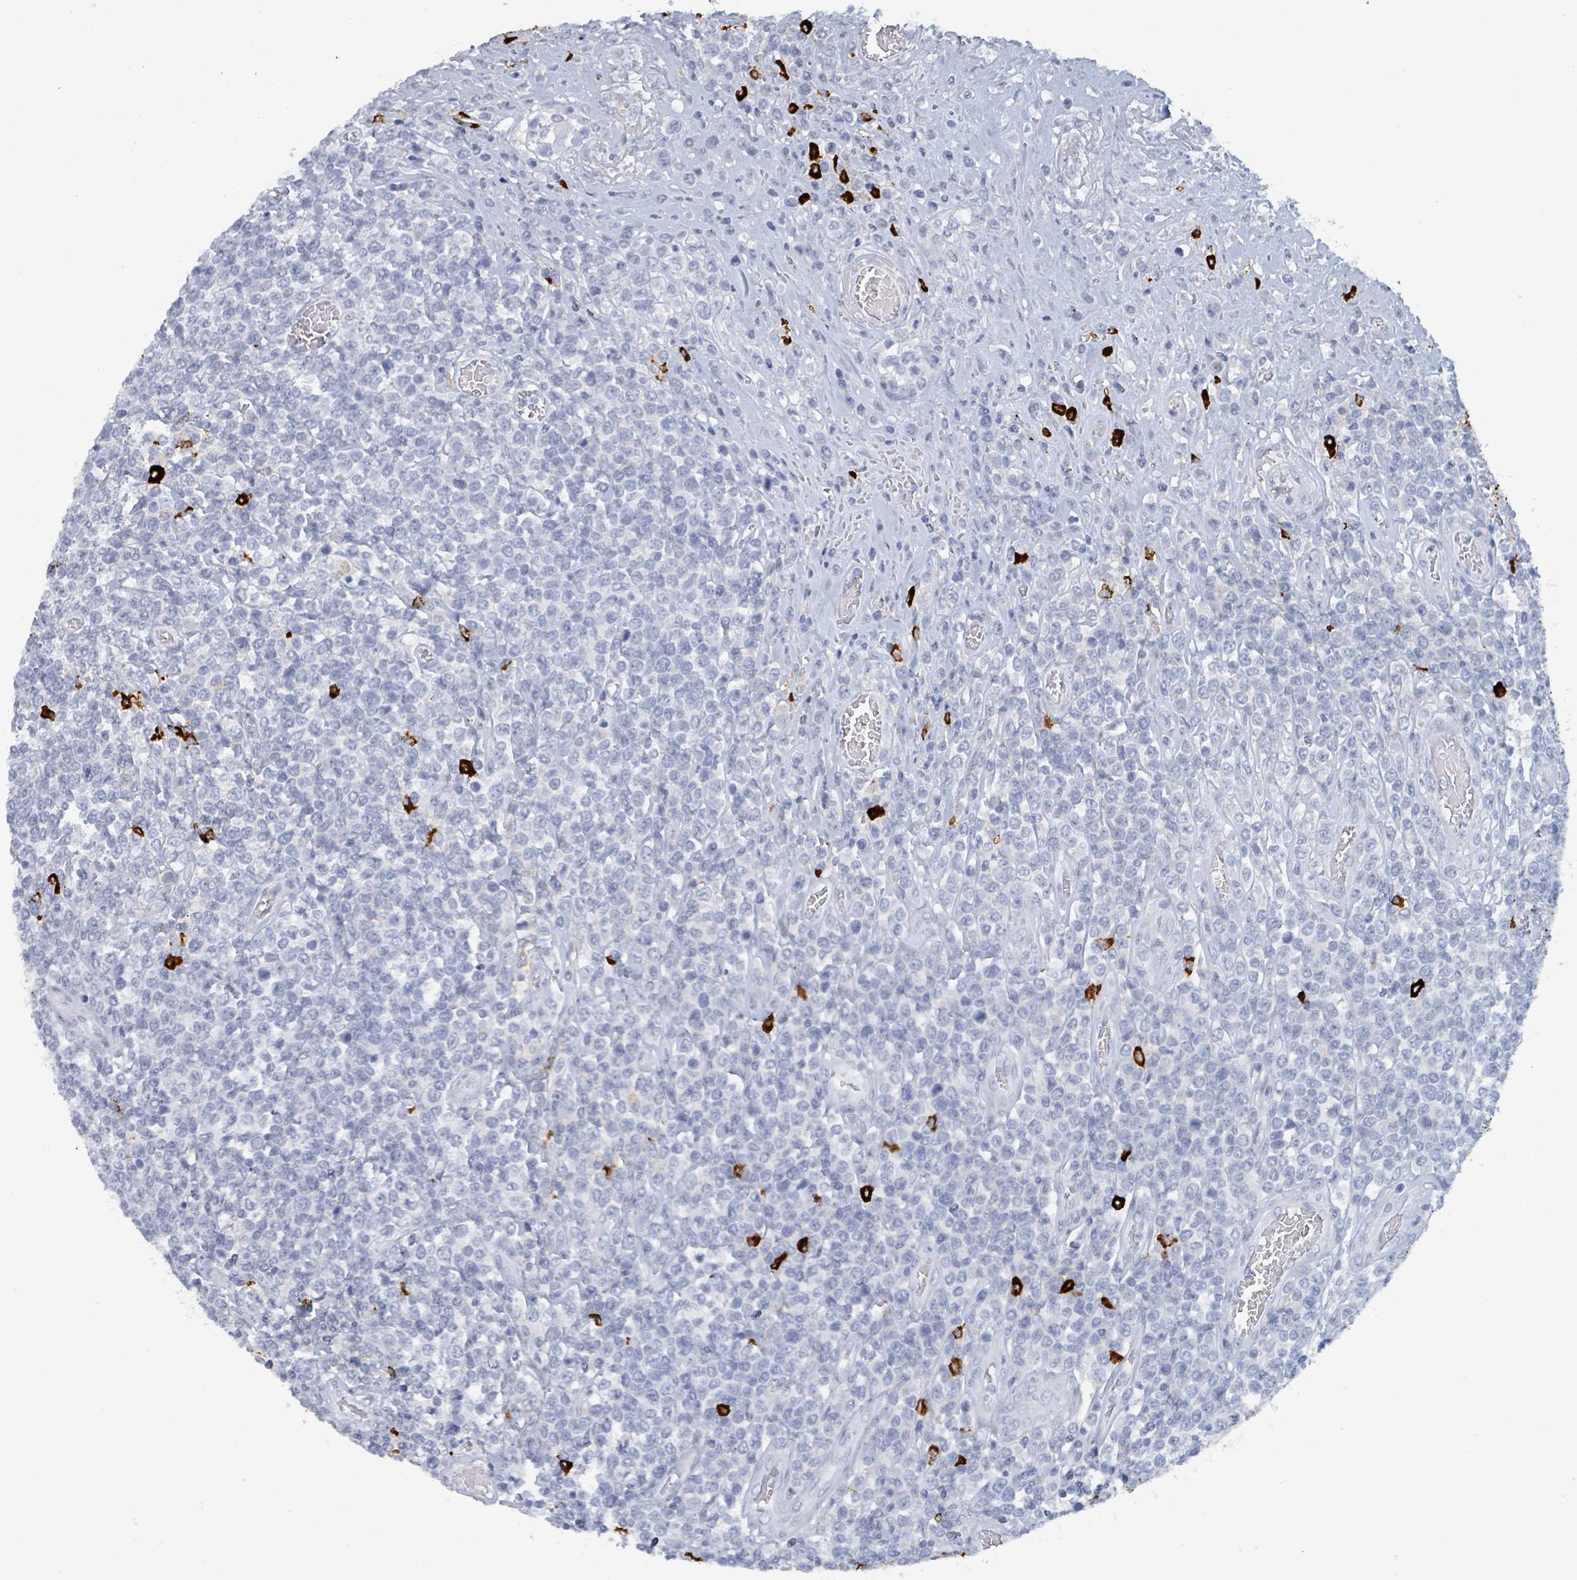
{"staining": {"intensity": "negative", "quantity": "none", "location": "none"}, "tissue": "lymphoma", "cell_type": "Tumor cells", "image_type": "cancer", "snomed": [{"axis": "morphology", "description": "Malignant lymphoma, non-Hodgkin's type, High grade"}, {"axis": "topography", "description": "Soft tissue"}], "caption": "Immunohistochemistry photomicrograph of neoplastic tissue: malignant lymphoma, non-Hodgkin's type (high-grade) stained with DAB displays no significant protein staining in tumor cells.", "gene": "VPS13D", "patient": {"sex": "female", "age": 56}}